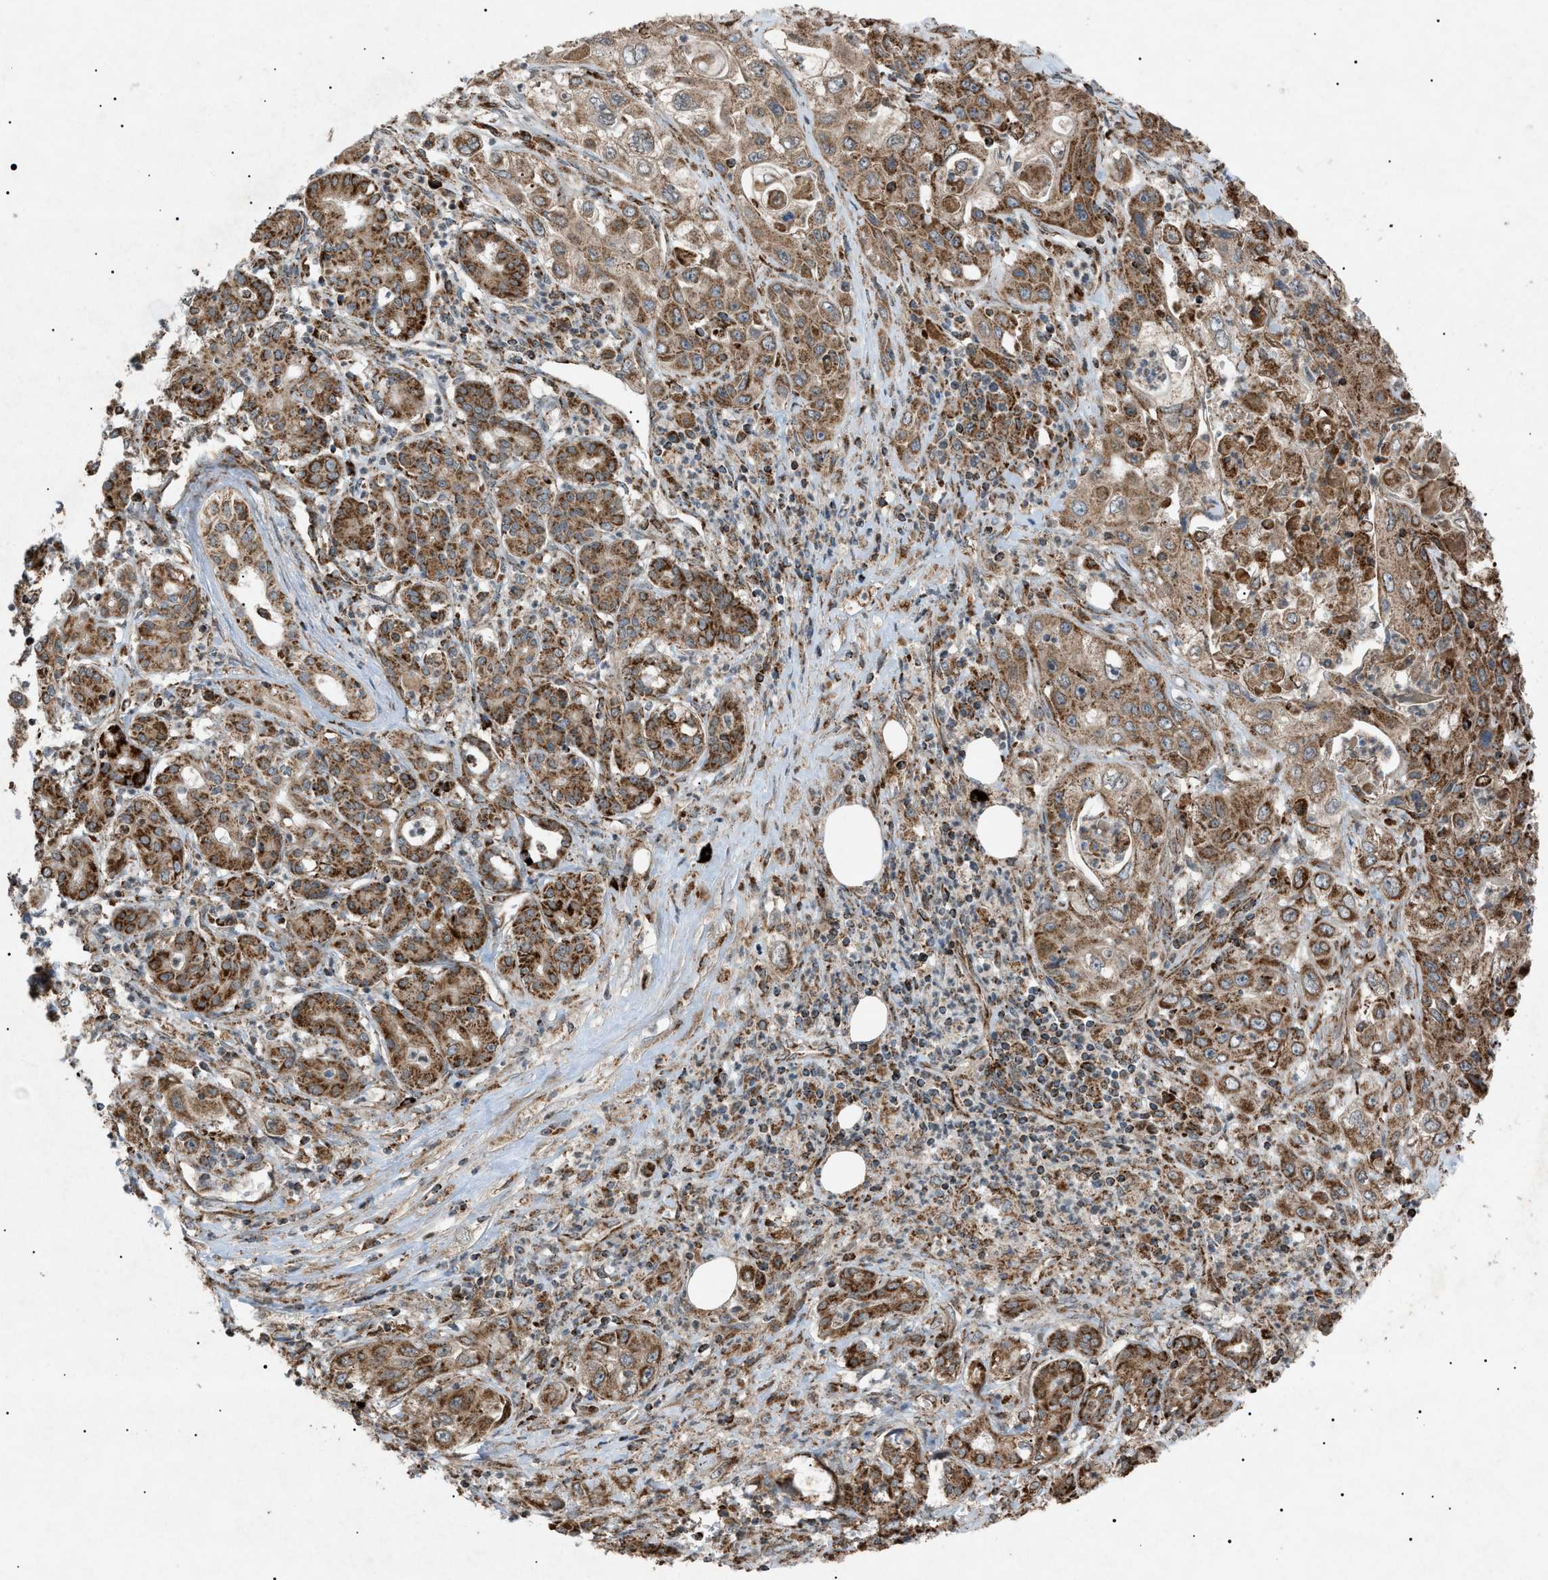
{"staining": {"intensity": "moderate", "quantity": ">75%", "location": "cytoplasmic/membranous"}, "tissue": "pancreatic cancer", "cell_type": "Tumor cells", "image_type": "cancer", "snomed": [{"axis": "morphology", "description": "Adenocarcinoma, NOS"}, {"axis": "topography", "description": "Pancreas"}], "caption": "Pancreatic cancer was stained to show a protein in brown. There is medium levels of moderate cytoplasmic/membranous expression in about >75% of tumor cells.", "gene": "C1GALT1C1", "patient": {"sex": "male", "age": 70}}